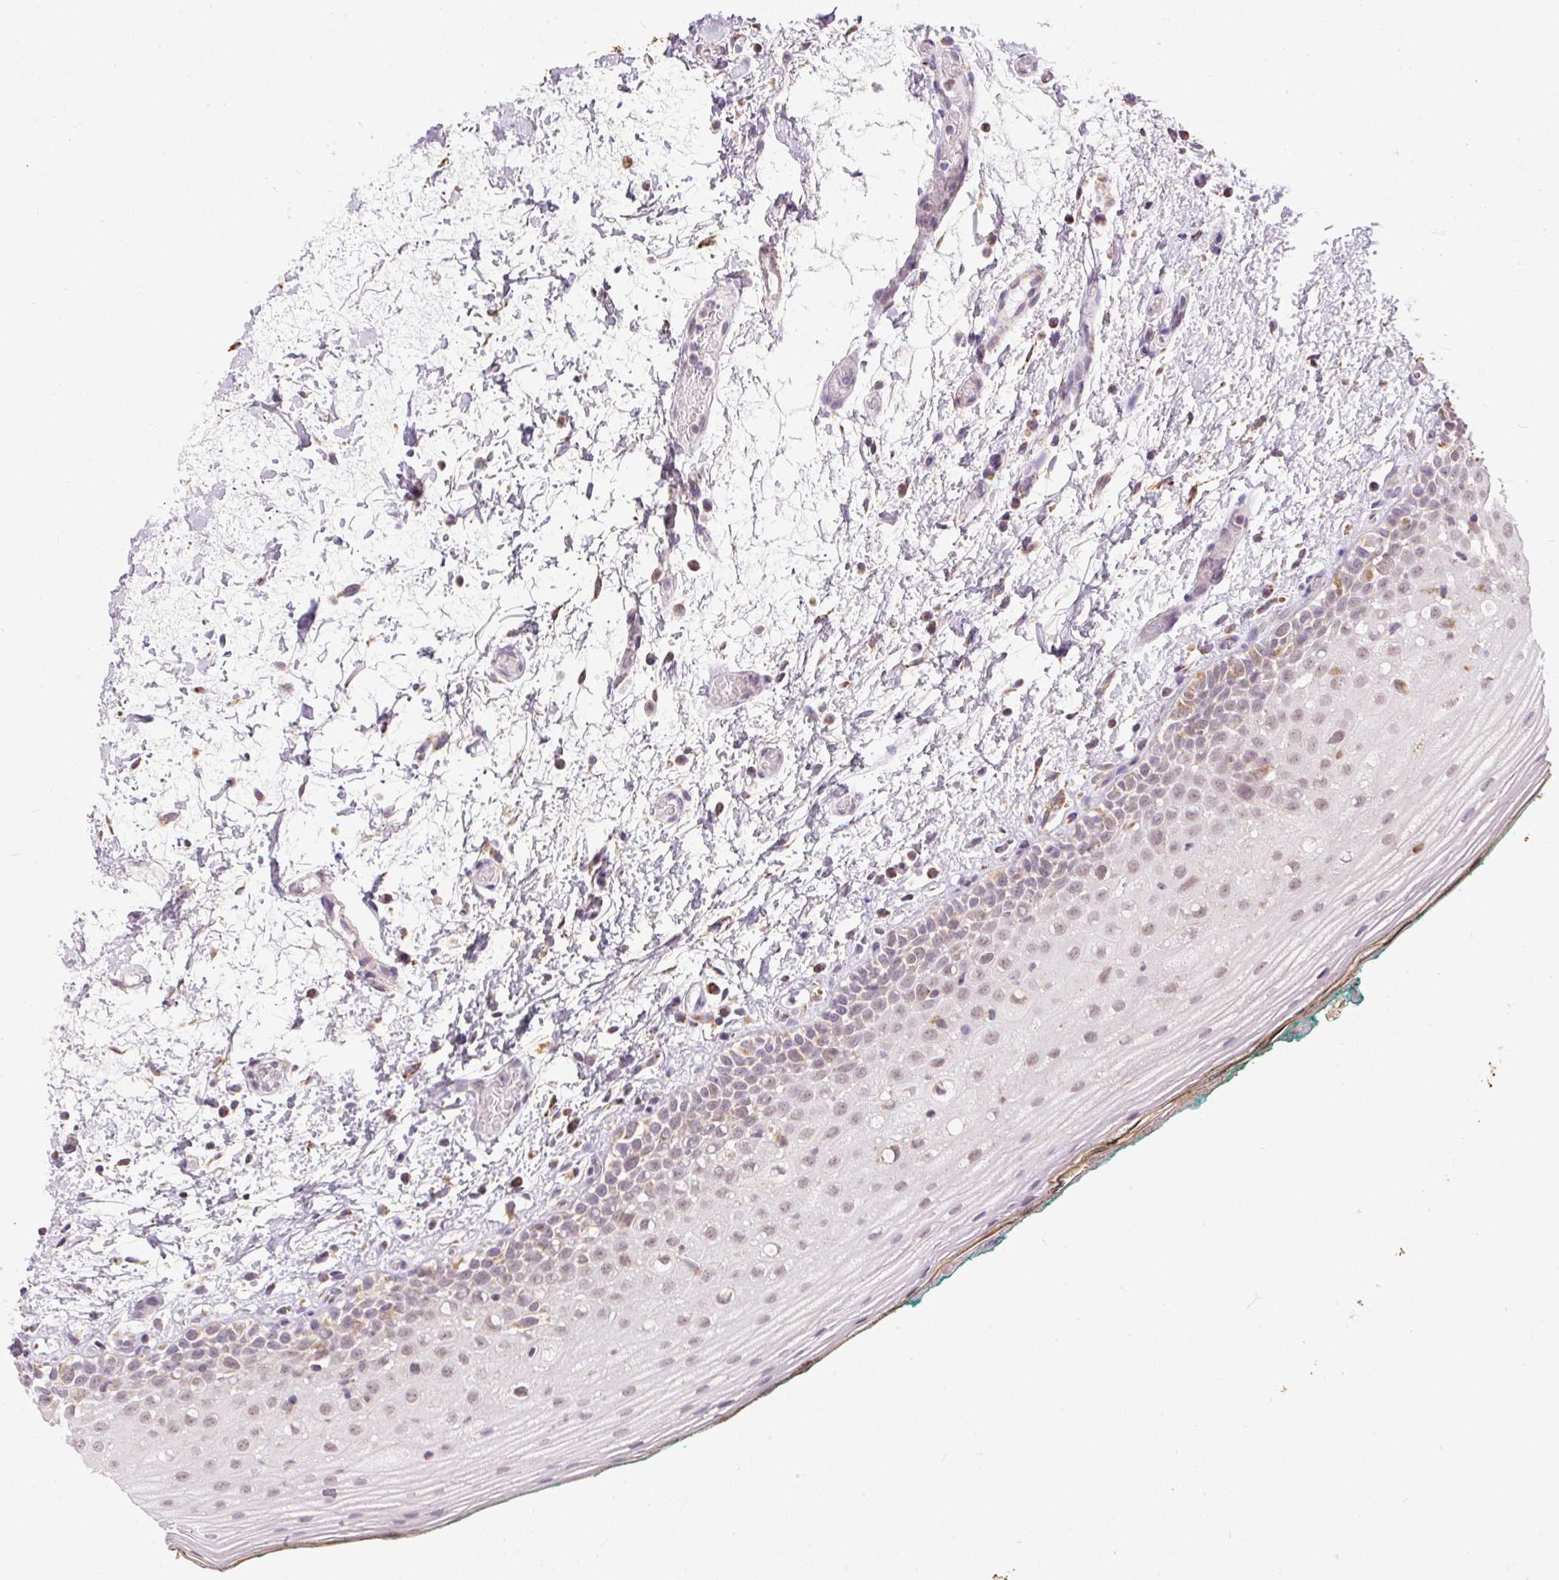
{"staining": {"intensity": "weak", "quantity": "25%-75%", "location": "cytoplasmic/membranous"}, "tissue": "oral mucosa", "cell_type": "Squamous epithelial cells", "image_type": "normal", "snomed": [{"axis": "morphology", "description": "Normal tissue, NOS"}, {"axis": "topography", "description": "Oral tissue"}], "caption": "Oral mucosa stained with a brown dye shows weak cytoplasmic/membranous positive expression in about 25%-75% of squamous epithelial cells.", "gene": "MAPK11", "patient": {"sex": "female", "age": 83}}